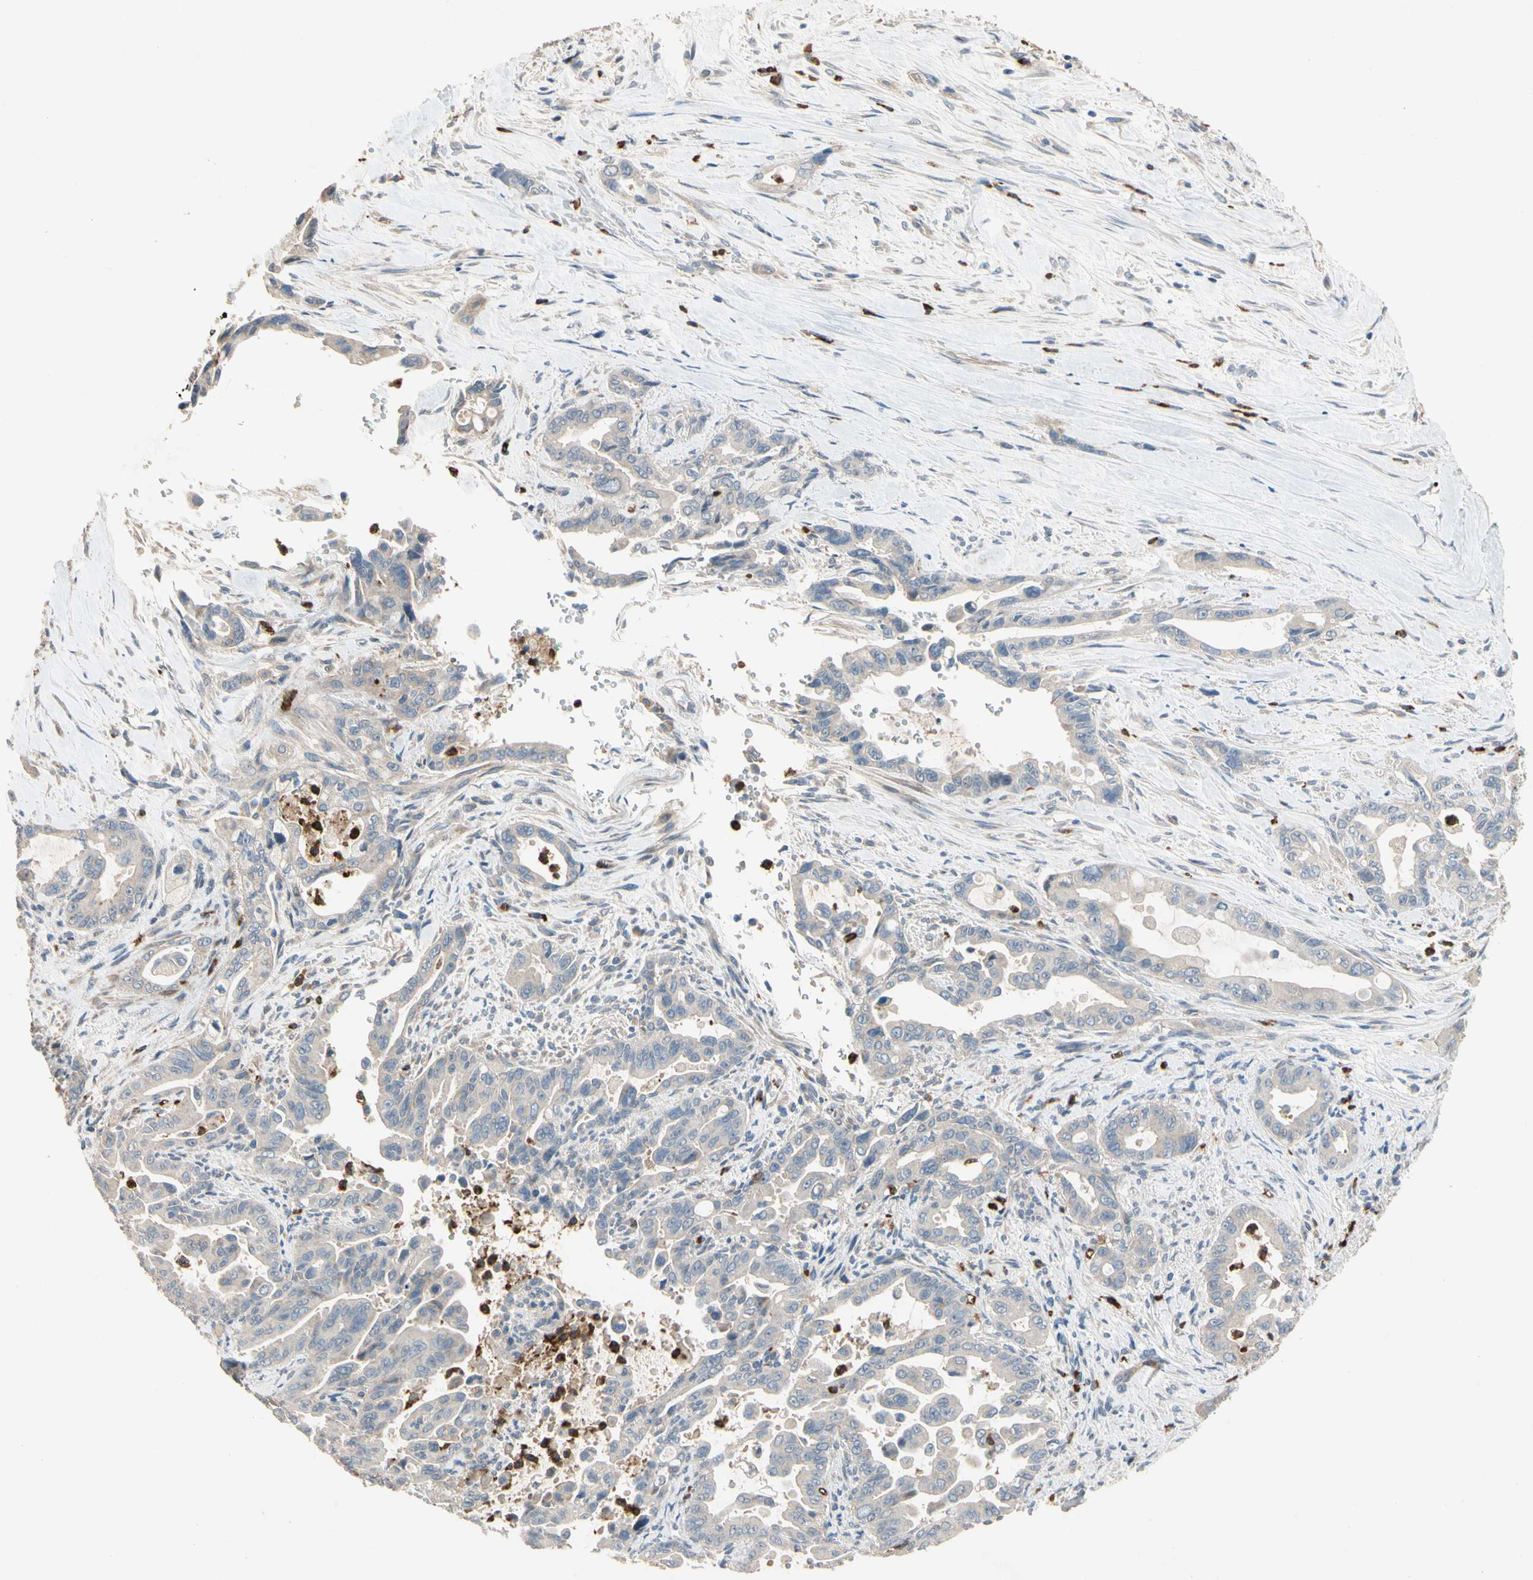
{"staining": {"intensity": "negative", "quantity": "none", "location": "none"}, "tissue": "pancreatic cancer", "cell_type": "Tumor cells", "image_type": "cancer", "snomed": [{"axis": "morphology", "description": "Adenocarcinoma, NOS"}, {"axis": "topography", "description": "Pancreas"}], "caption": "The immunohistochemistry image has no significant positivity in tumor cells of pancreatic cancer tissue. Nuclei are stained in blue.", "gene": "SIGLEC5", "patient": {"sex": "male", "age": 70}}